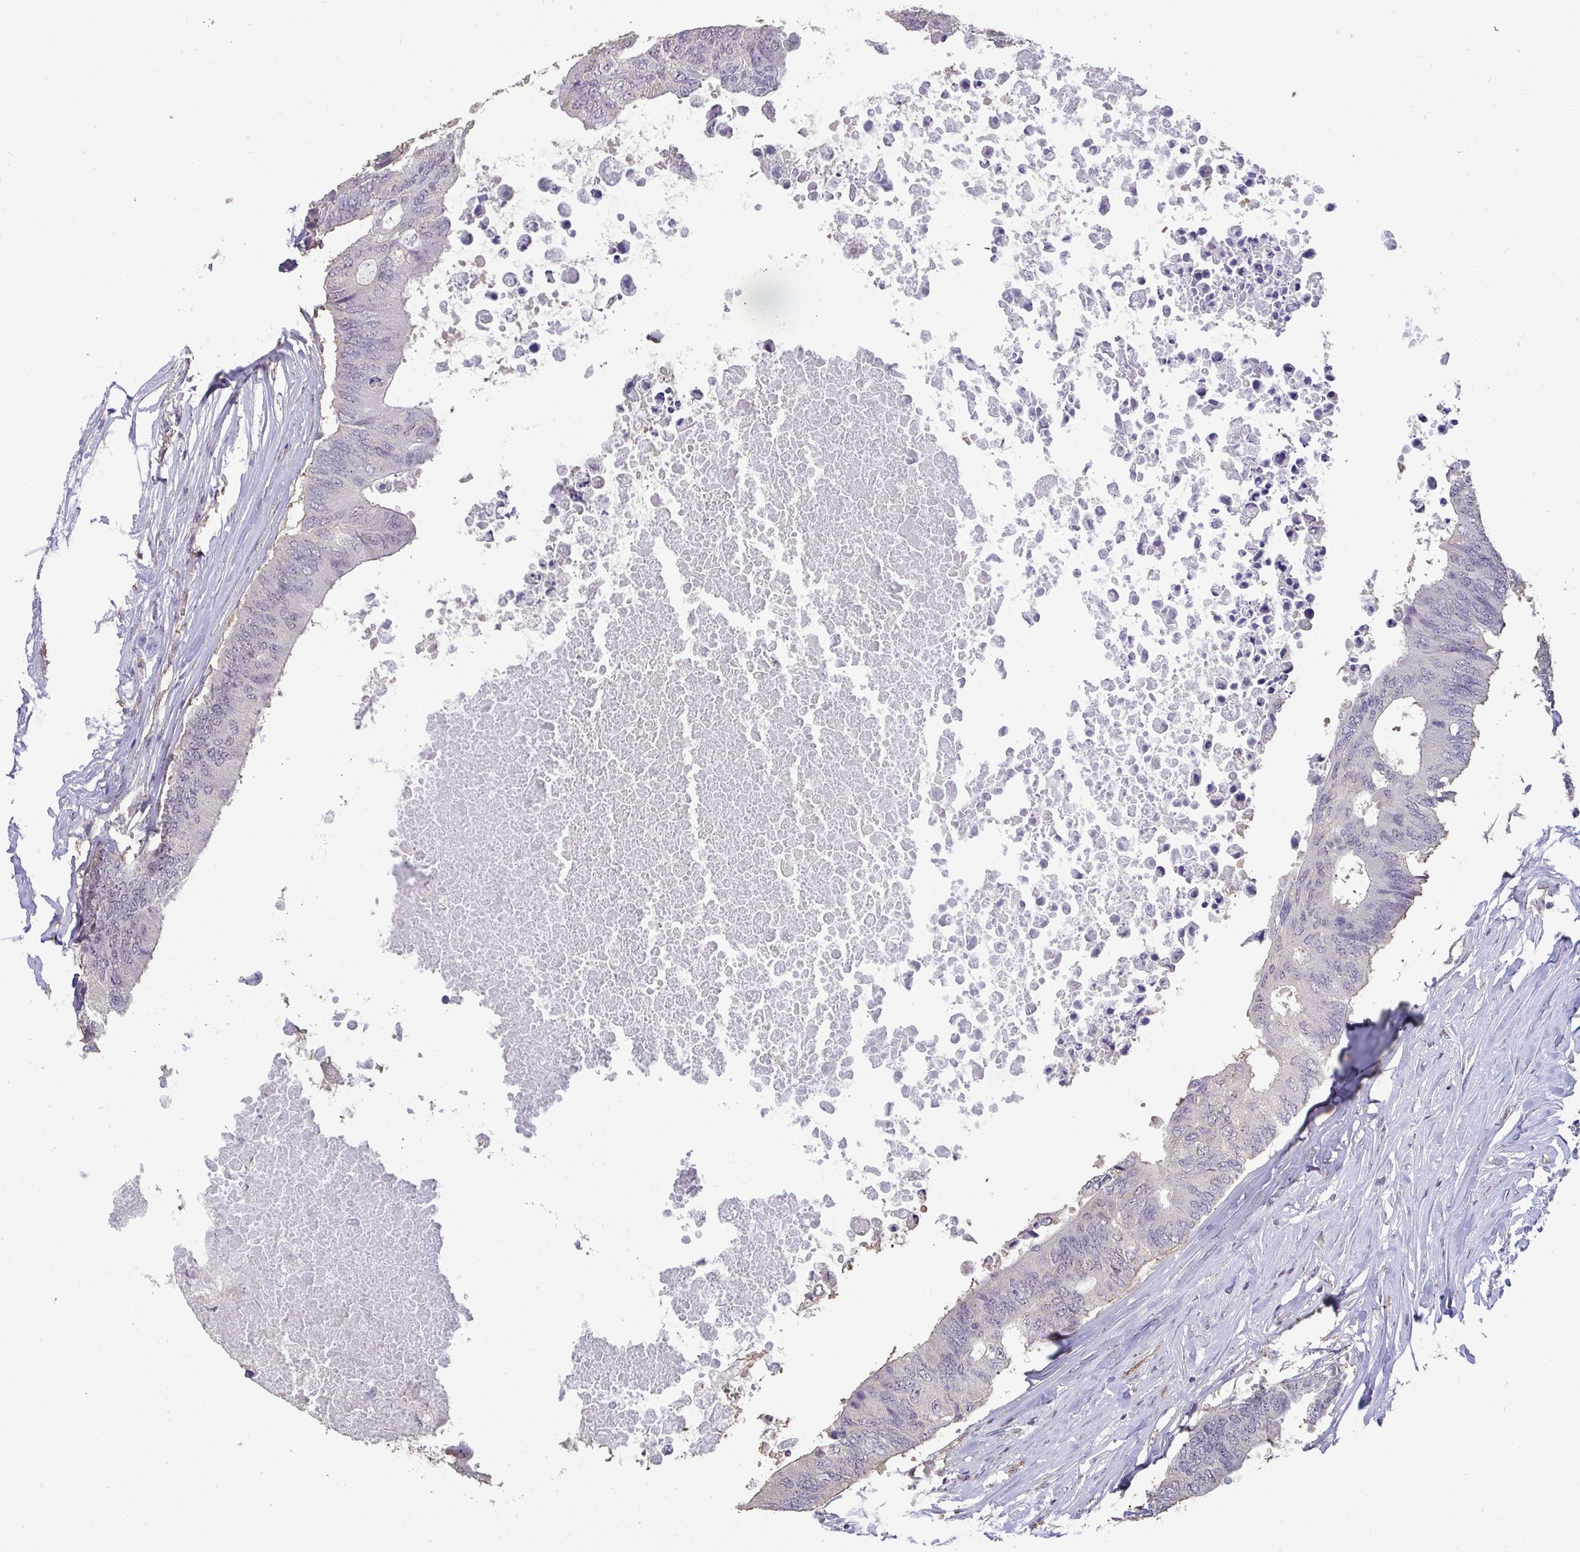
{"staining": {"intensity": "negative", "quantity": "none", "location": "none"}, "tissue": "colorectal cancer", "cell_type": "Tumor cells", "image_type": "cancer", "snomed": [{"axis": "morphology", "description": "Adenocarcinoma, NOS"}, {"axis": "topography", "description": "Colon"}], "caption": "IHC of adenocarcinoma (colorectal) reveals no staining in tumor cells. (Brightfield microscopy of DAB (3,3'-diaminobenzidine) IHC at high magnification).", "gene": "SENP3", "patient": {"sex": "male", "age": 71}}